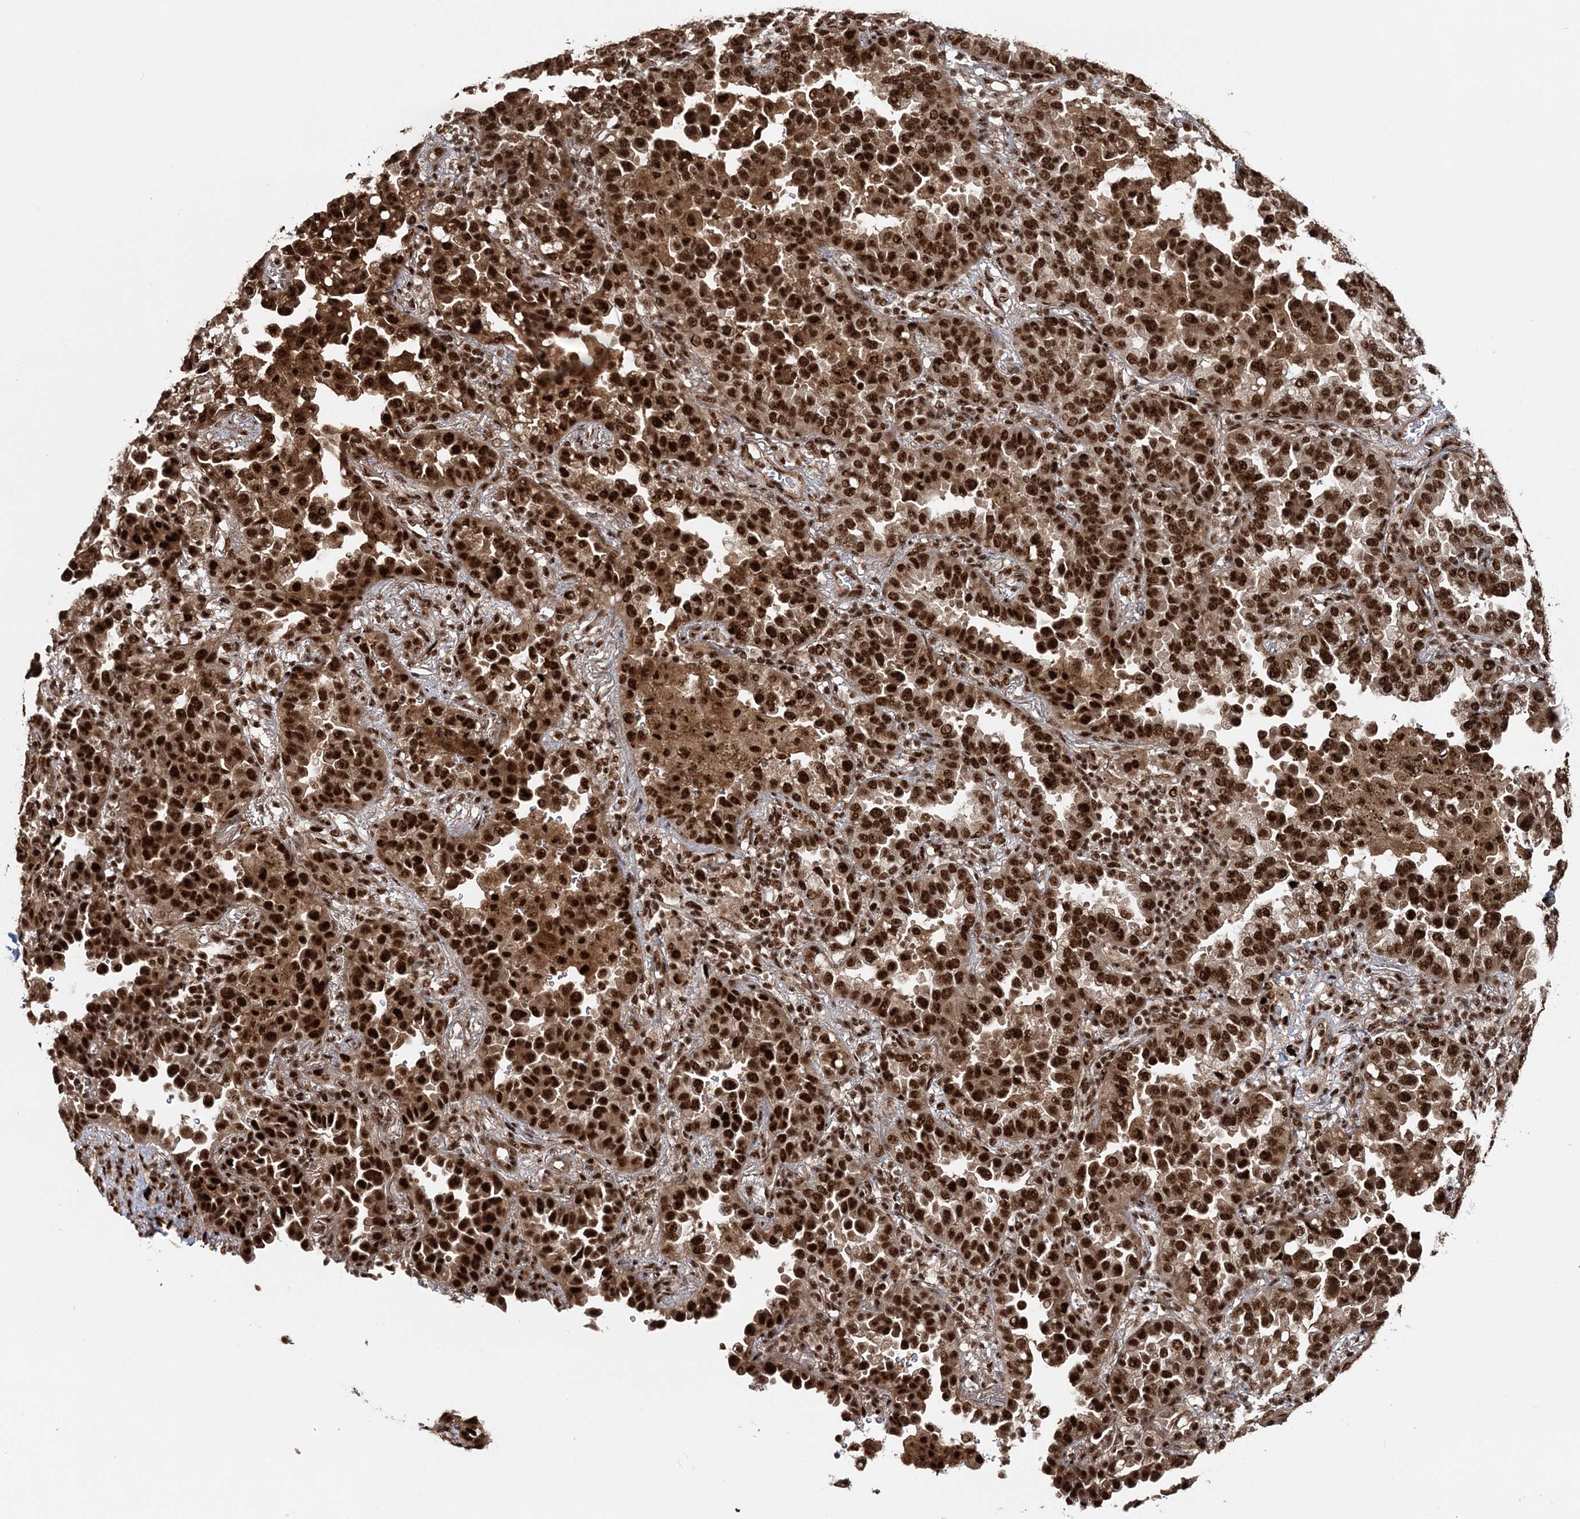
{"staining": {"intensity": "strong", "quantity": ">75%", "location": "cytoplasmic/membranous,nuclear"}, "tissue": "lung cancer", "cell_type": "Tumor cells", "image_type": "cancer", "snomed": [{"axis": "morphology", "description": "Normal tissue, NOS"}, {"axis": "morphology", "description": "Adenocarcinoma, NOS"}, {"axis": "topography", "description": "Lung"}], "caption": "Immunohistochemical staining of human lung adenocarcinoma shows strong cytoplasmic/membranous and nuclear protein expression in approximately >75% of tumor cells. (Stains: DAB in brown, nuclei in blue, Microscopy: brightfield microscopy at high magnification).", "gene": "EXOSC8", "patient": {"sex": "male", "age": 59}}